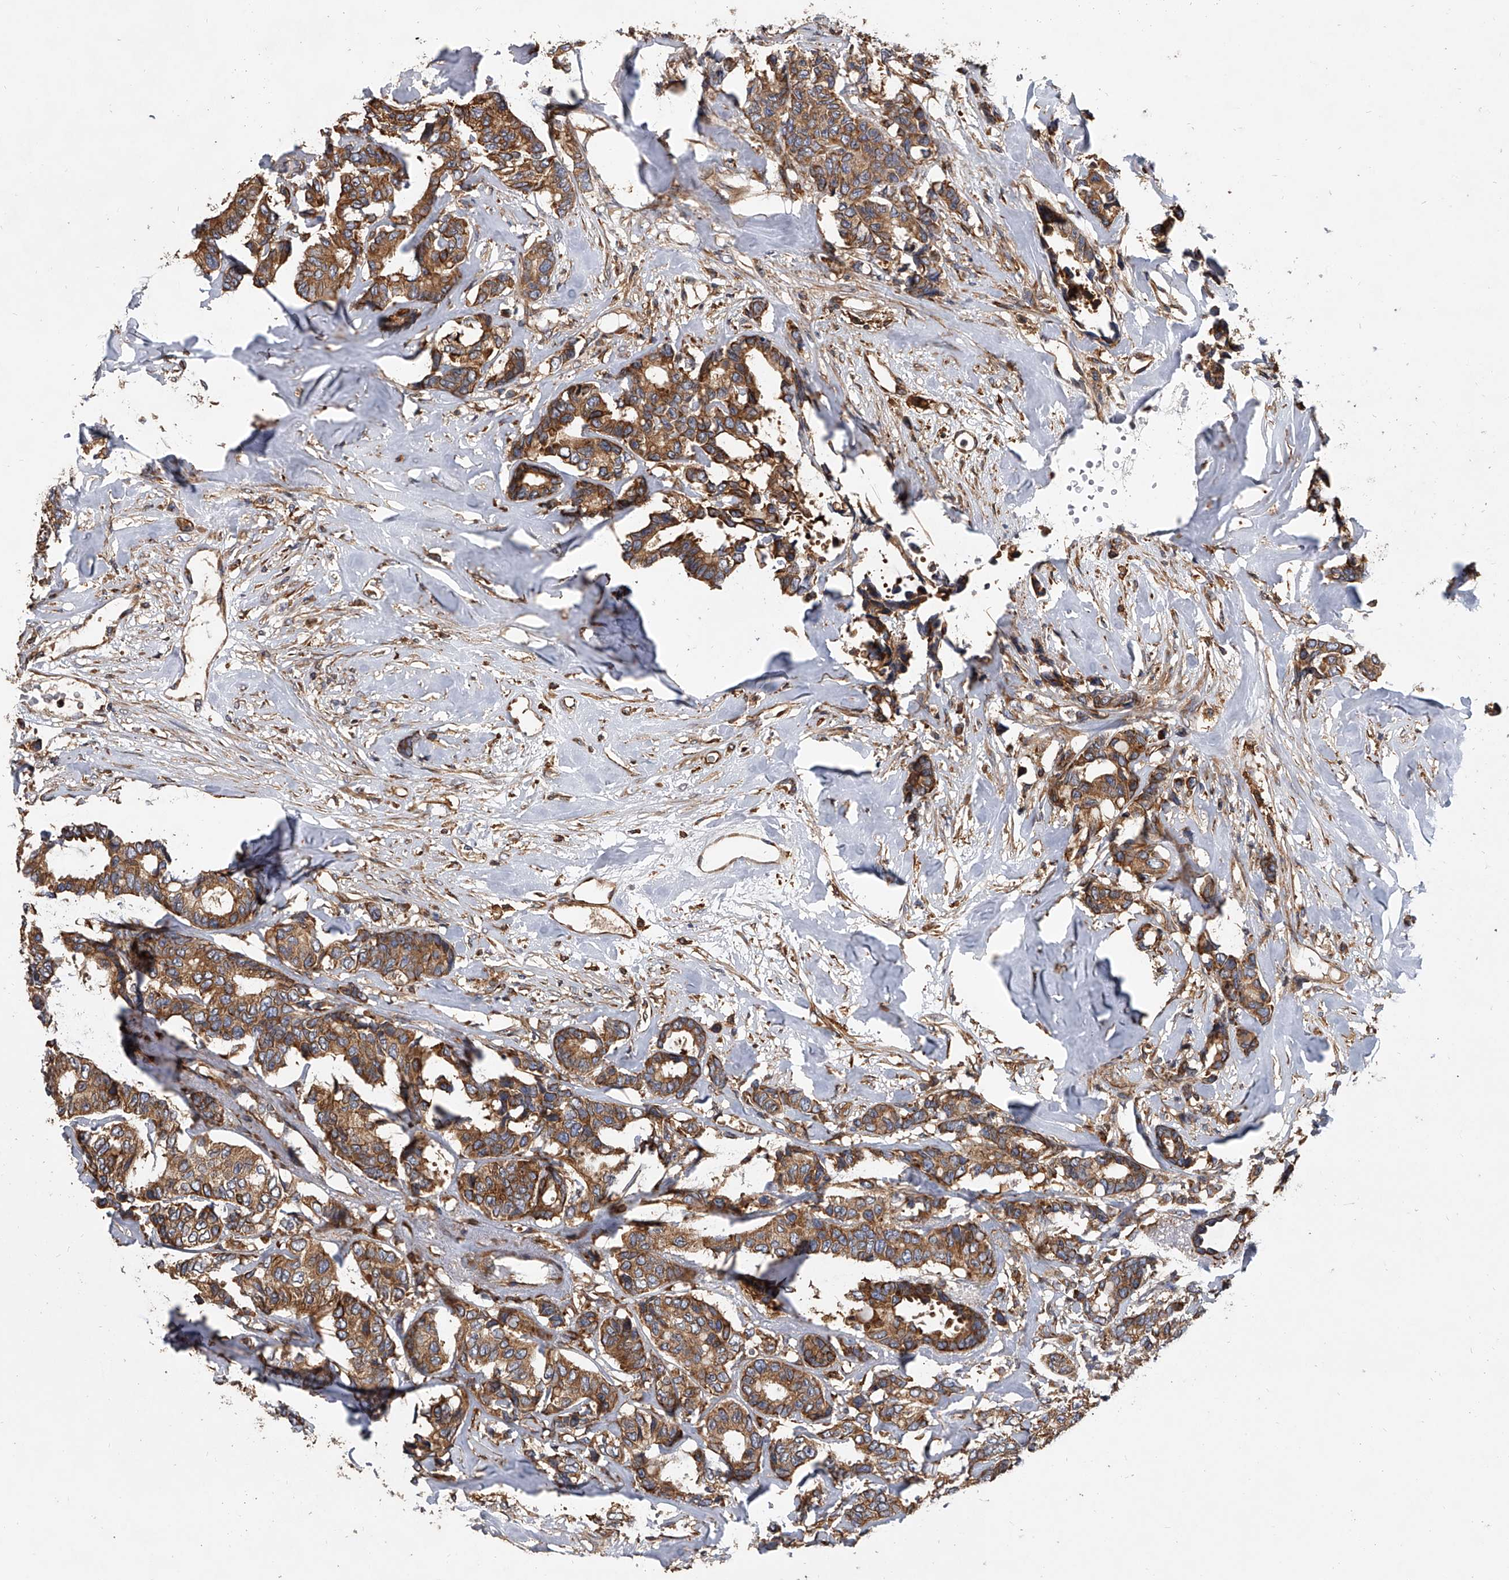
{"staining": {"intensity": "moderate", "quantity": ">75%", "location": "cytoplasmic/membranous"}, "tissue": "breast cancer", "cell_type": "Tumor cells", "image_type": "cancer", "snomed": [{"axis": "morphology", "description": "Duct carcinoma"}, {"axis": "topography", "description": "Breast"}], "caption": "Immunohistochemistry (DAB) staining of breast infiltrating ductal carcinoma demonstrates moderate cytoplasmic/membranous protein expression in about >75% of tumor cells. (Brightfield microscopy of DAB IHC at high magnification).", "gene": "EXOC4", "patient": {"sex": "female", "age": 87}}